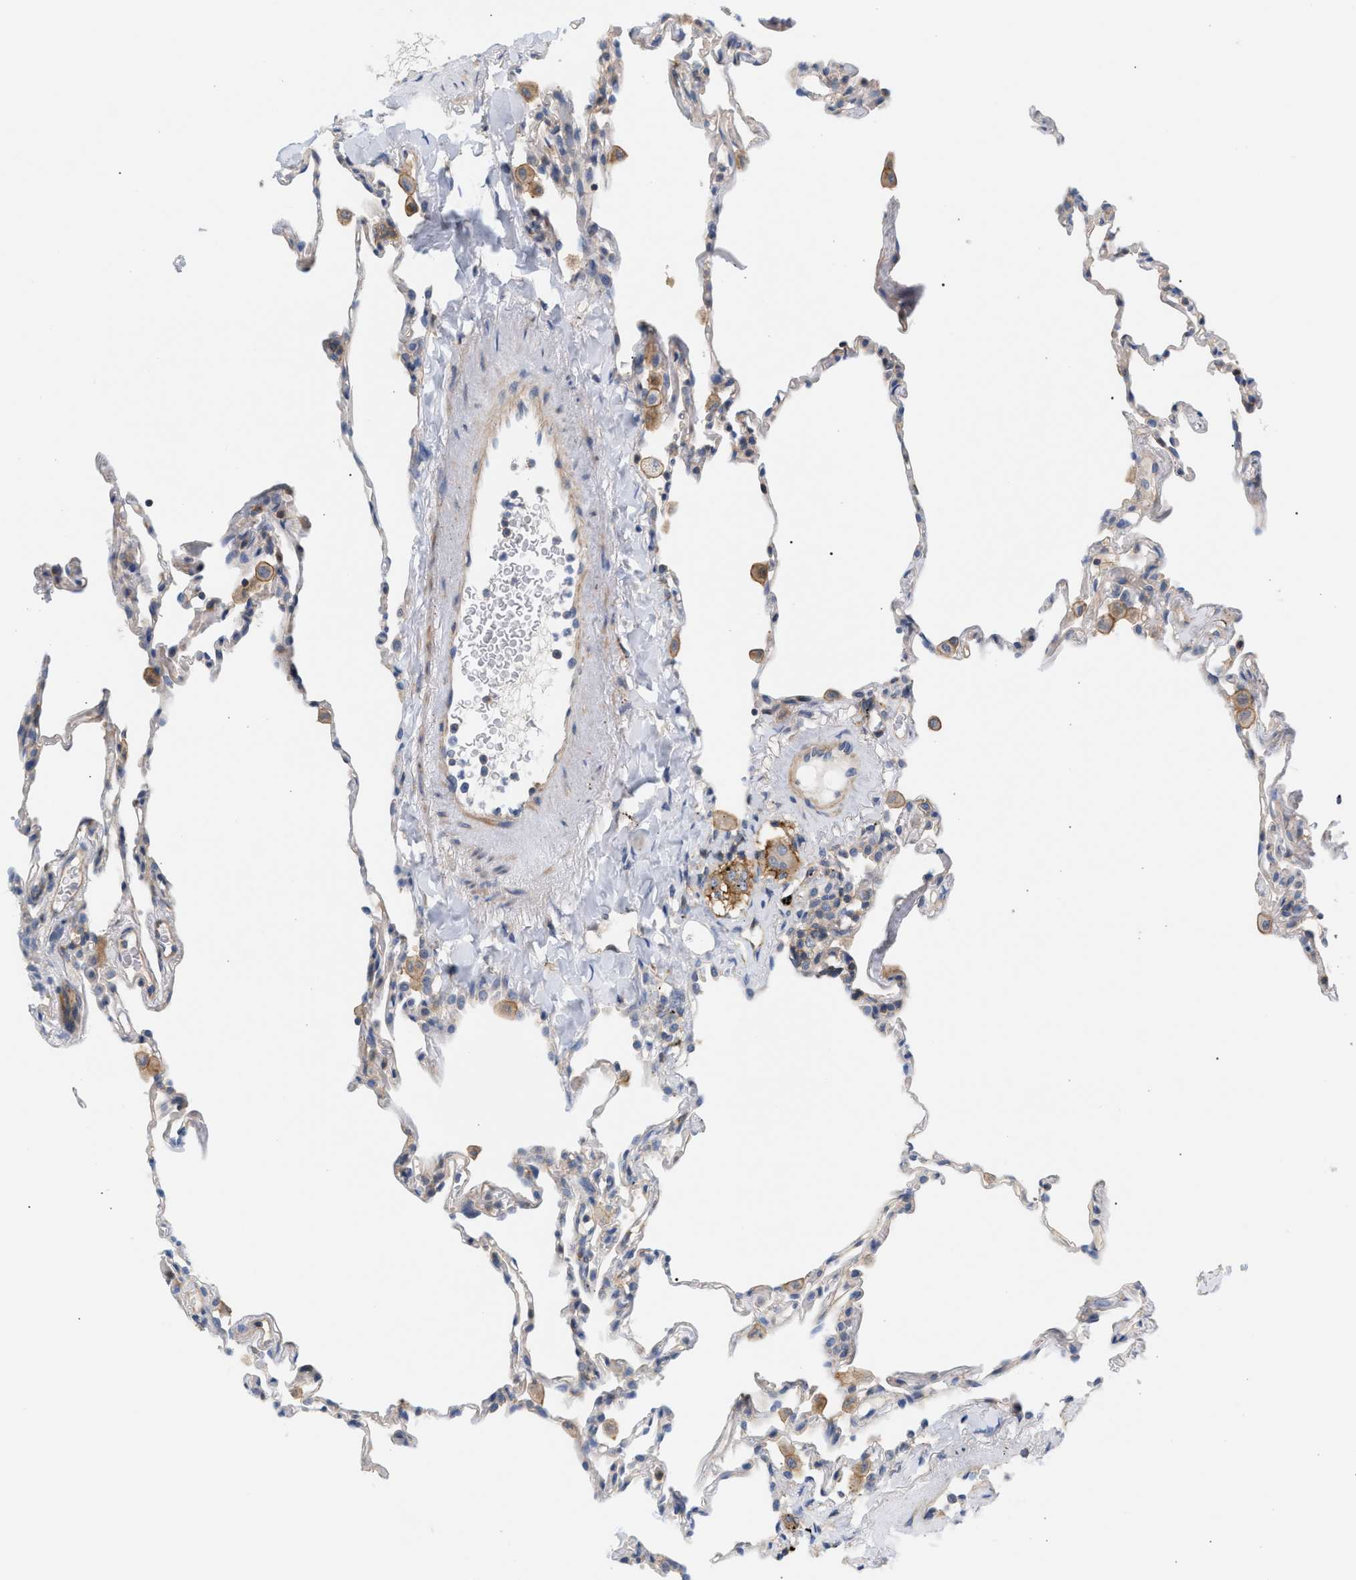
{"staining": {"intensity": "negative", "quantity": "none", "location": "none"}, "tissue": "lung", "cell_type": "Alveolar cells", "image_type": "normal", "snomed": [{"axis": "morphology", "description": "Normal tissue, NOS"}, {"axis": "topography", "description": "Lung"}], "caption": "Alveolar cells are negative for protein expression in unremarkable human lung. Nuclei are stained in blue.", "gene": "LRCH1", "patient": {"sex": "male", "age": 59}}